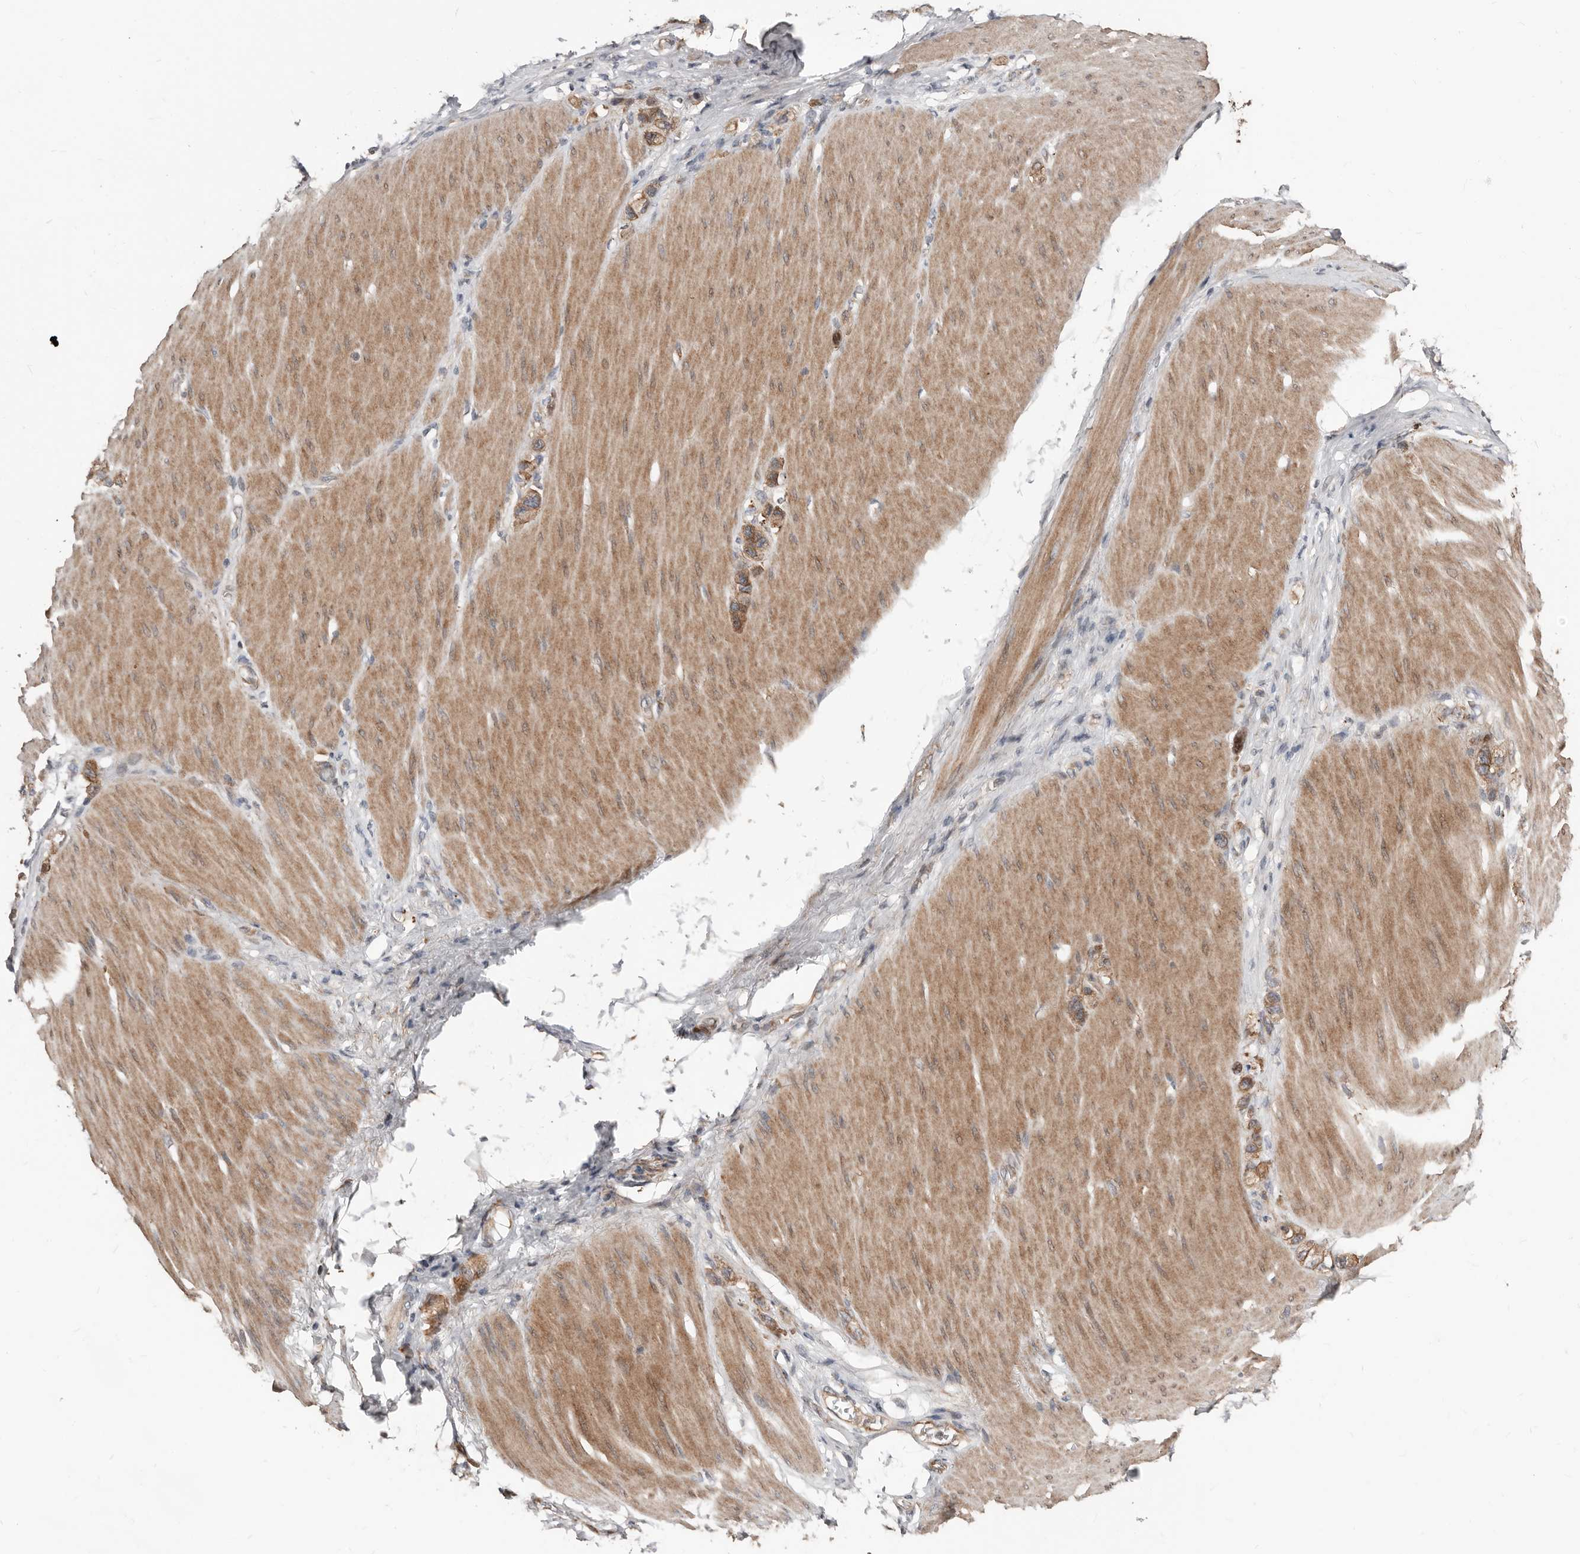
{"staining": {"intensity": "moderate", "quantity": "25%-75%", "location": "cytoplasmic/membranous"}, "tissue": "stomach cancer", "cell_type": "Tumor cells", "image_type": "cancer", "snomed": [{"axis": "morphology", "description": "Adenocarcinoma, NOS"}, {"axis": "topography", "description": "Stomach"}], "caption": "Human adenocarcinoma (stomach) stained with a brown dye displays moderate cytoplasmic/membranous positive staining in about 25%-75% of tumor cells.", "gene": "SMYD4", "patient": {"sex": "female", "age": 65}}